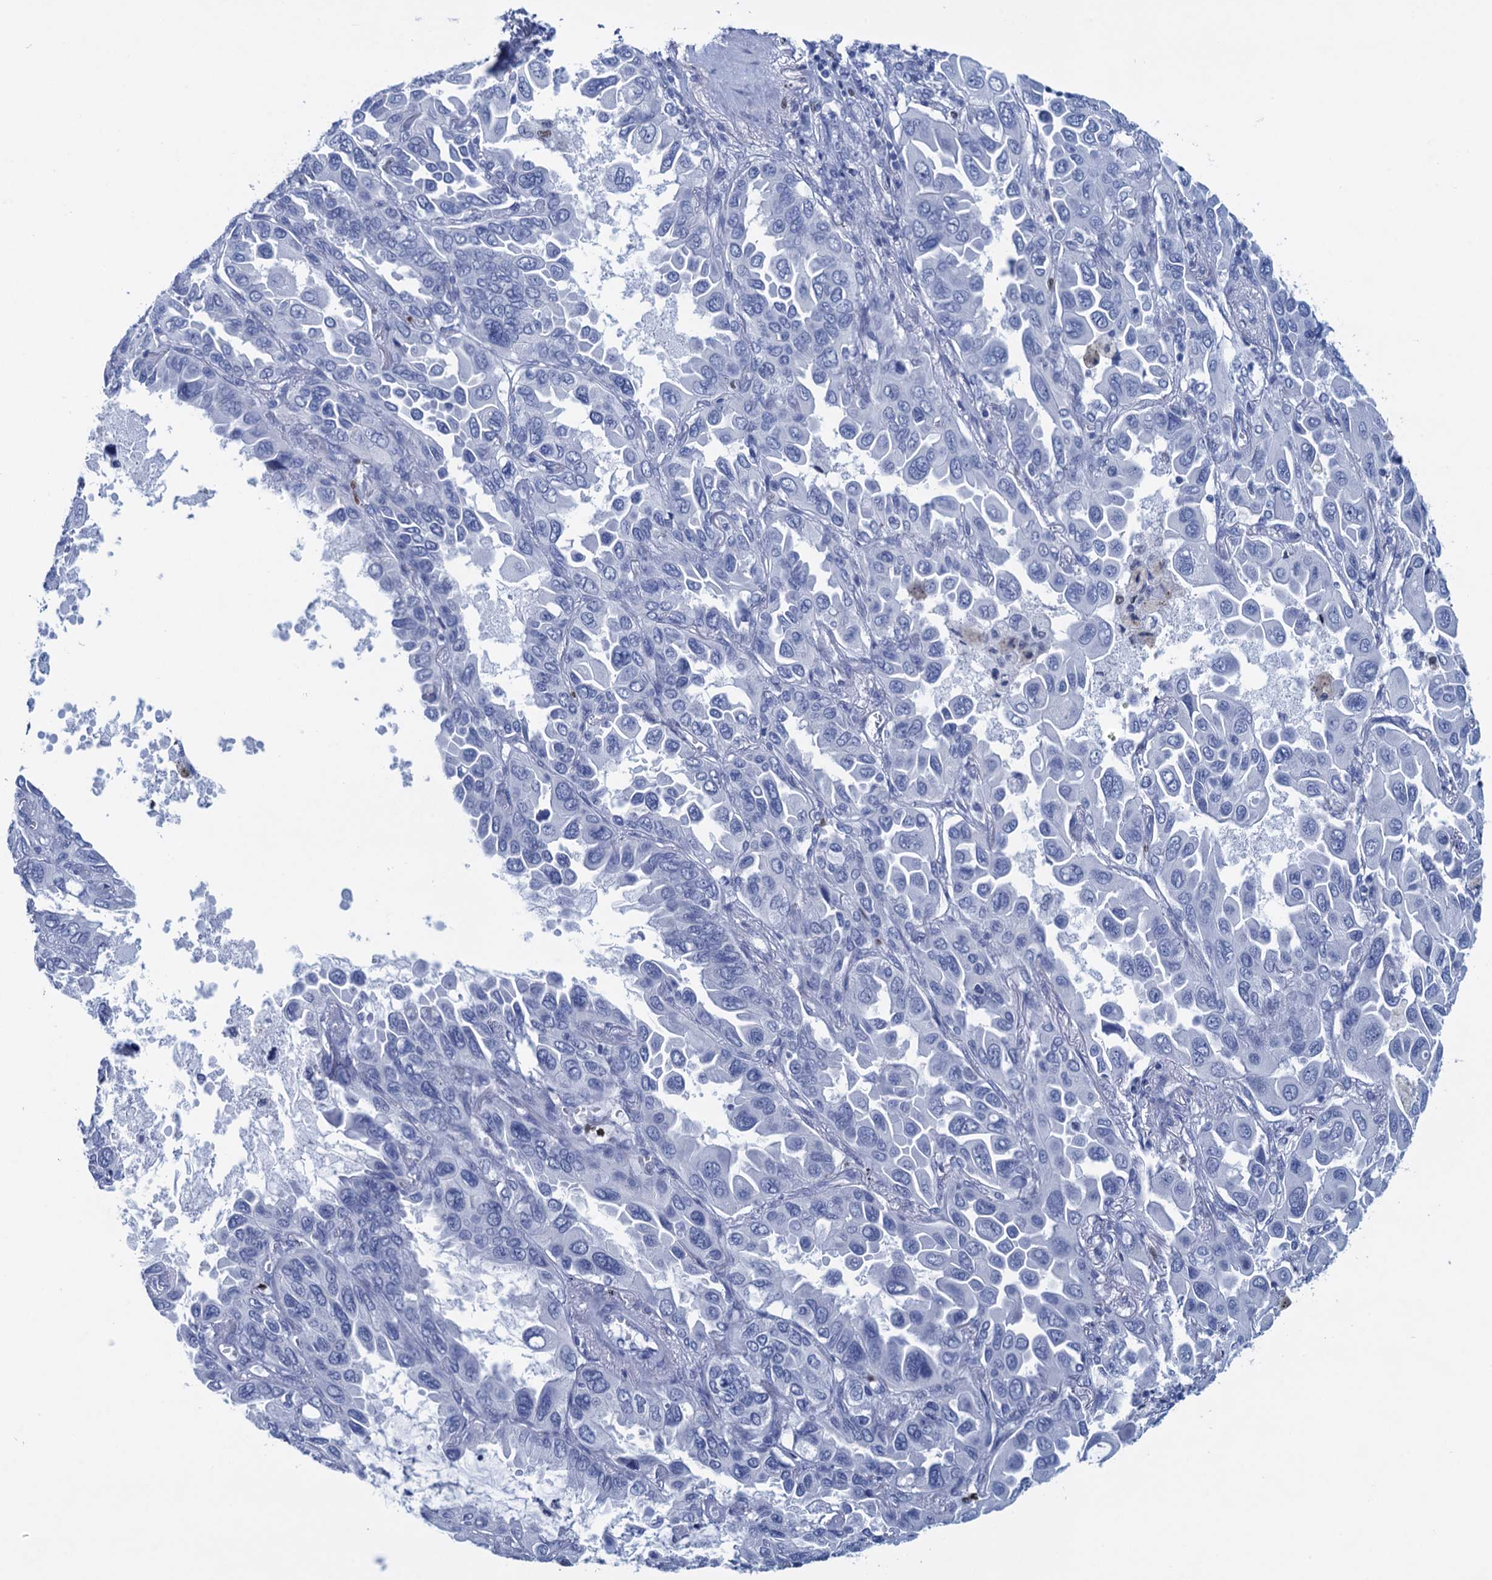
{"staining": {"intensity": "negative", "quantity": "none", "location": "none"}, "tissue": "lung cancer", "cell_type": "Tumor cells", "image_type": "cancer", "snomed": [{"axis": "morphology", "description": "Adenocarcinoma, NOS"}, {"axis": "topography", "description": "Lung"}], "caption": "IHC of human lung cancer (adenocarcinoma) displays no positivity in tumor cells.", "gene": "RHCG", "patient": {"sex": "male", "age": 64}}